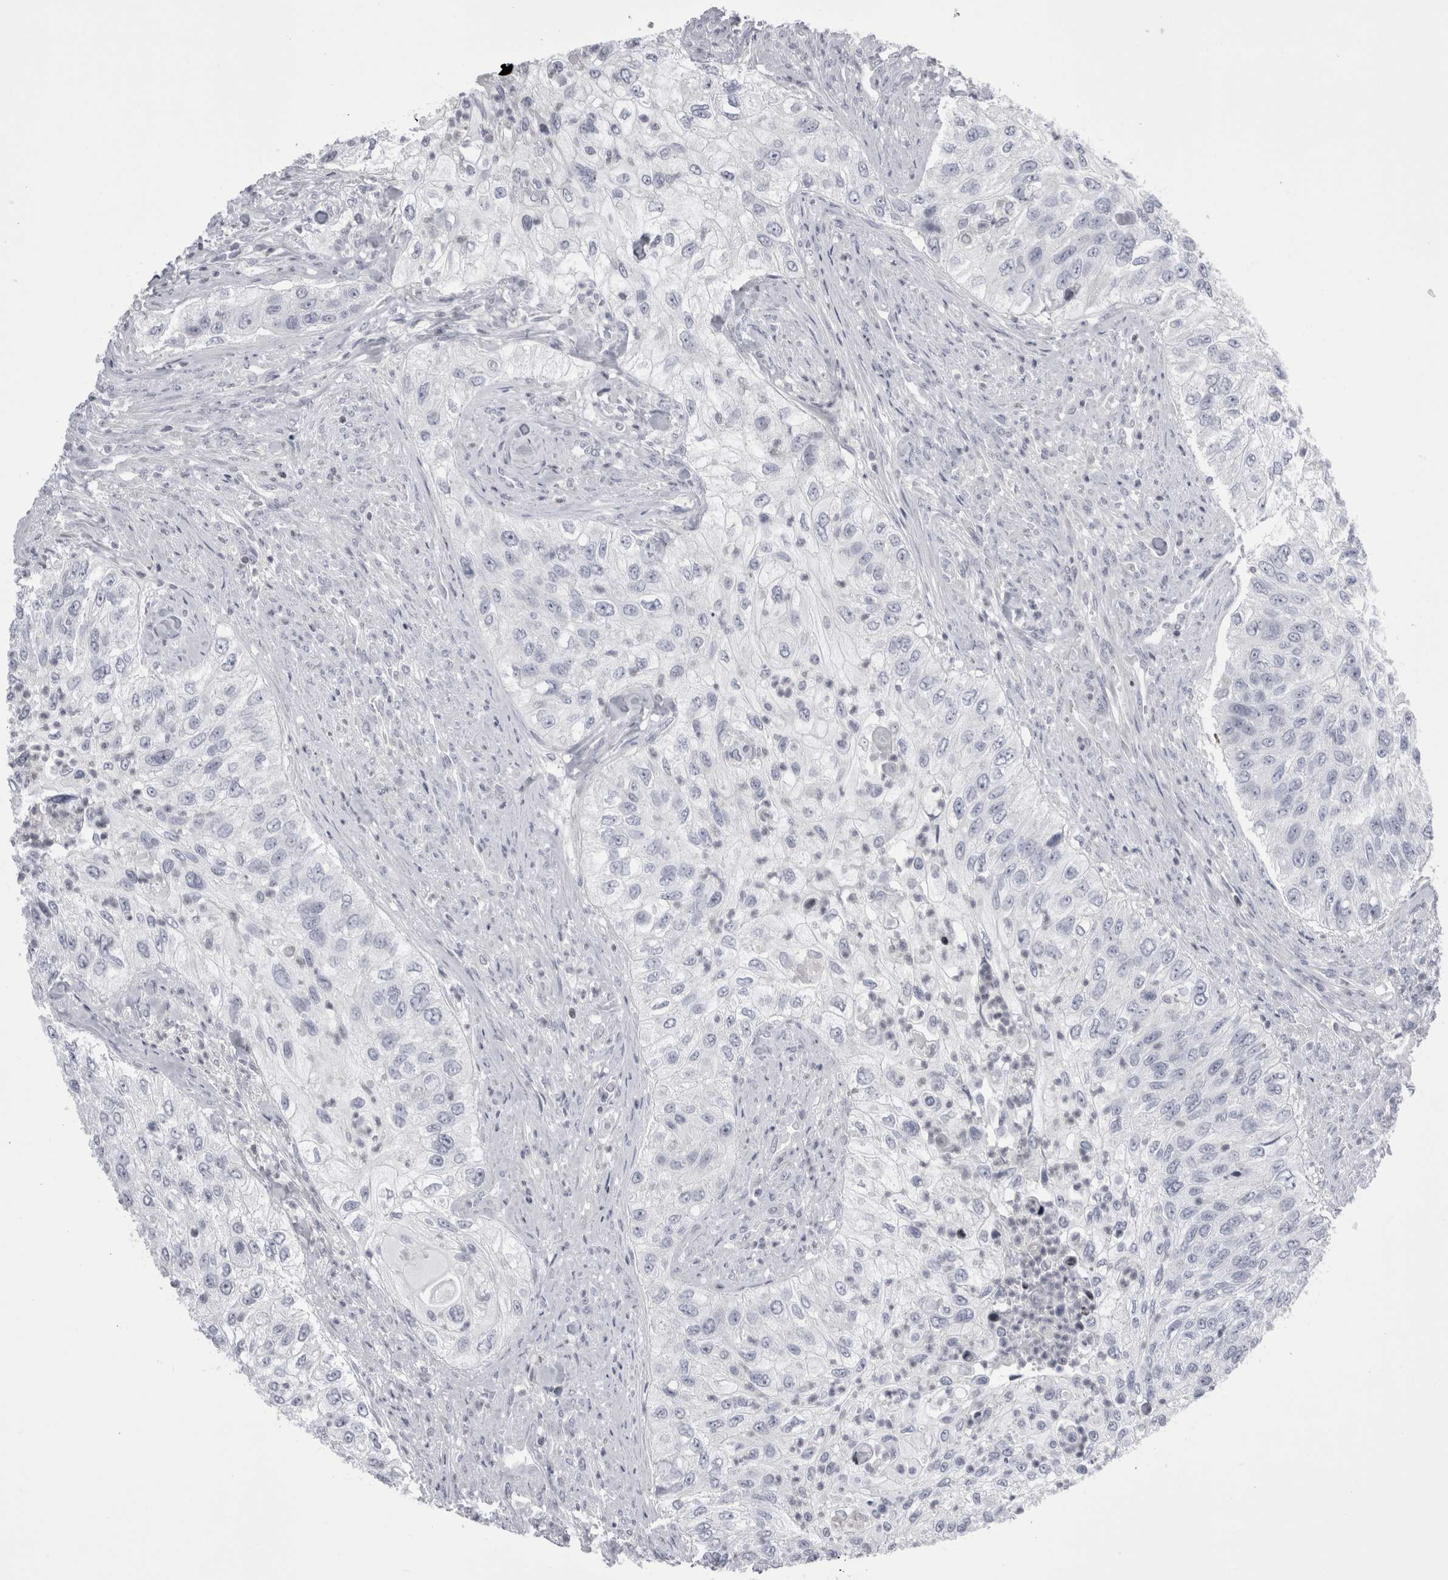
{"staining": {"intensity": "negative", "quantity": "none", "location": "none"}, "tissue": "urothelial cancer", "cell_type": "Tumor cells", "image_type": "cancer", "snomed": [{"axis": "morphology", "description": "Urothelial carcinoma, High grade"}, {"axis": "topography", "description": "Urinary bladder"}], "caption": "Urothelial cancer was stained to show a protein in brown. There is no significant expression in tumor cells. (Immunohistochemistry, brightfield microscopy, high magnification).", "gene": "FNDC8", "patient": {"sex": "female", "age": 60}}